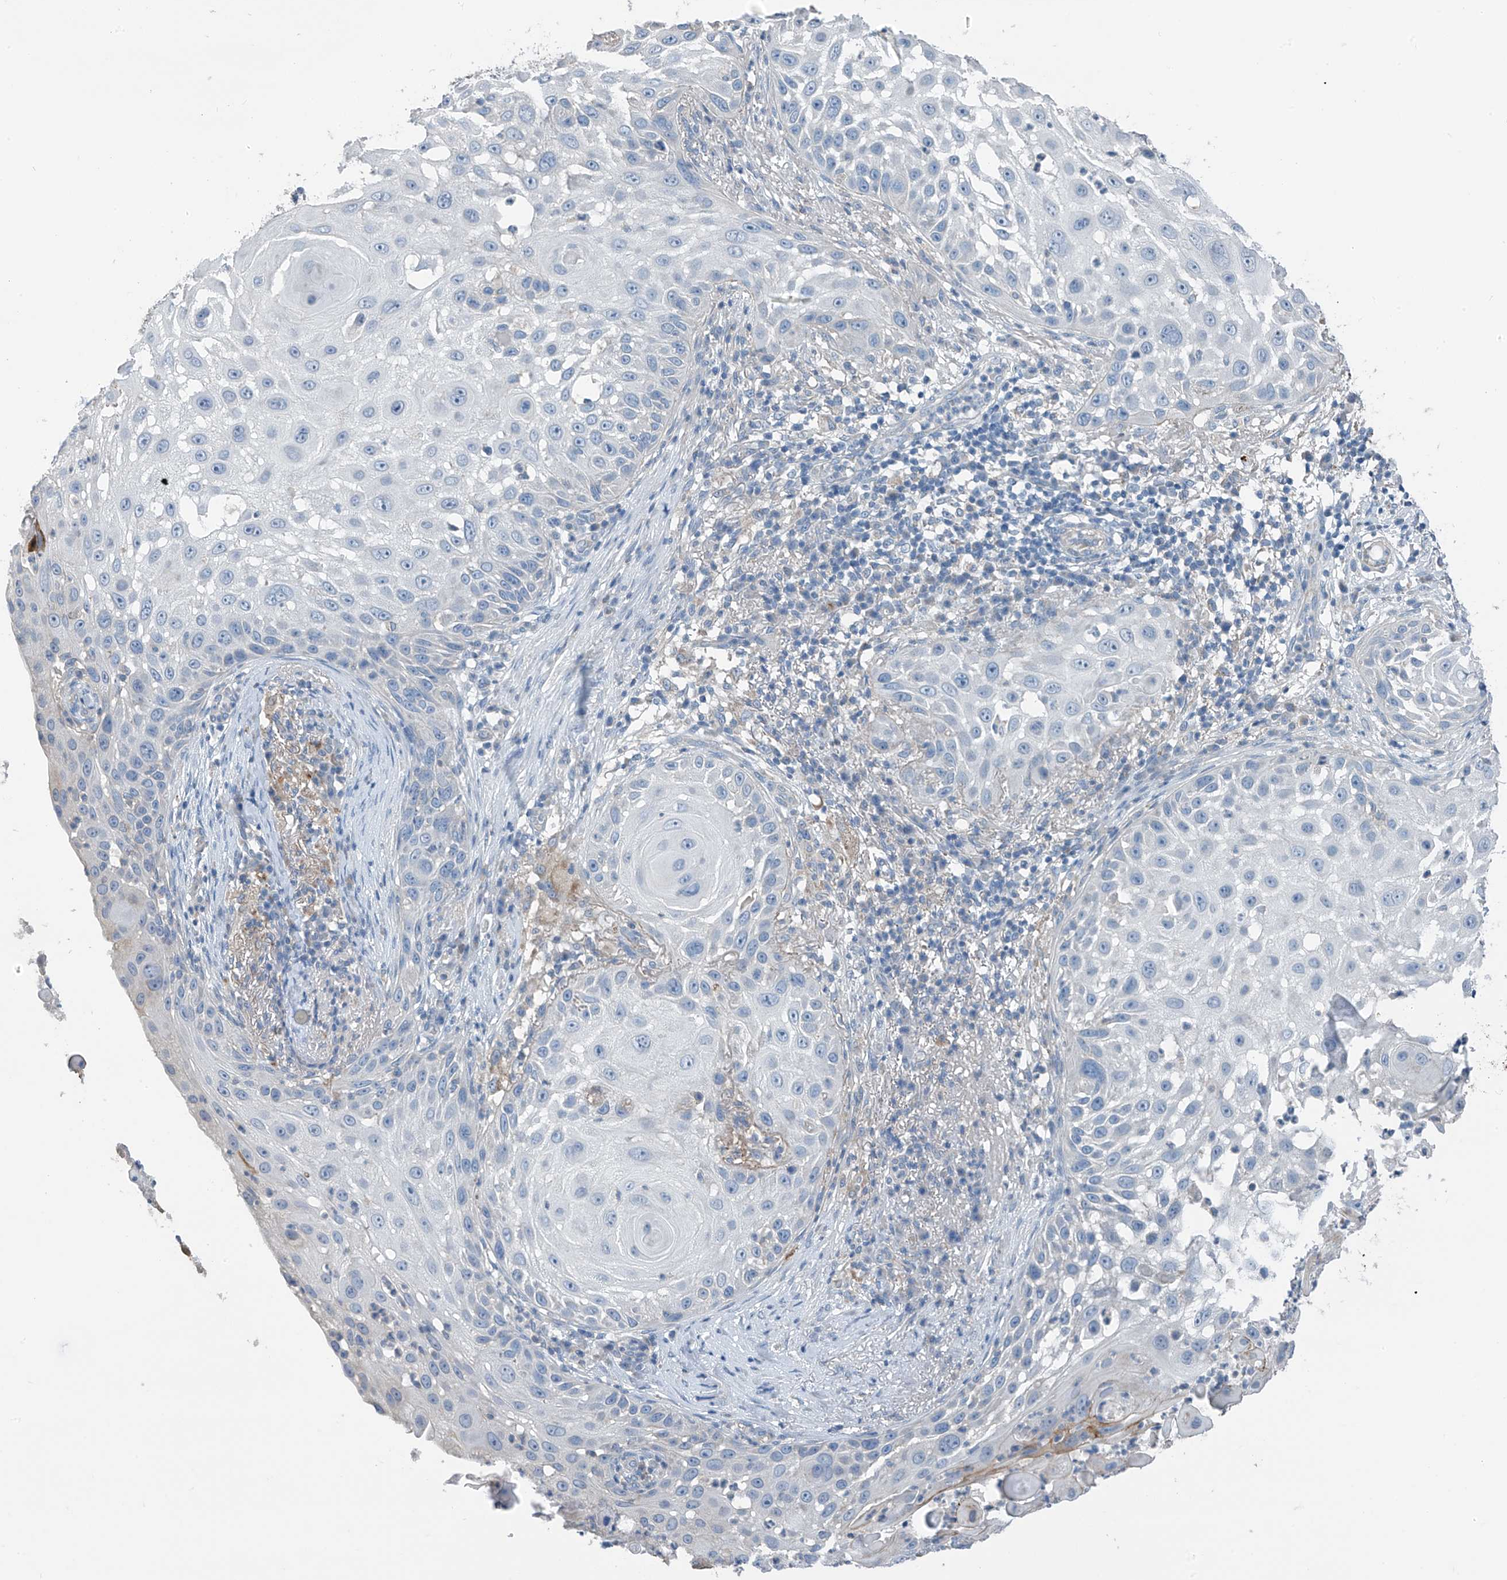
{"staining": {"intensity": "moderate", "quantity": "<25%", "location": "cytoplasmic/membranous"}, "tissue": "skin cancer", "cell_type": "Tumor cells", "image_type": "cancer", "snomed": [{"axis": "morphology", "description": "Squamous cell carcinoma, NOS"}, {"axis": "topography", "description": "Skin"}], "caption": "Skin cancer (squamous cell carcinoma) stained with a protein marker demonstrates moderate staining in tumor cells.", "gene": "SYN3", "patient": {"sex": "female", "age": 44}}